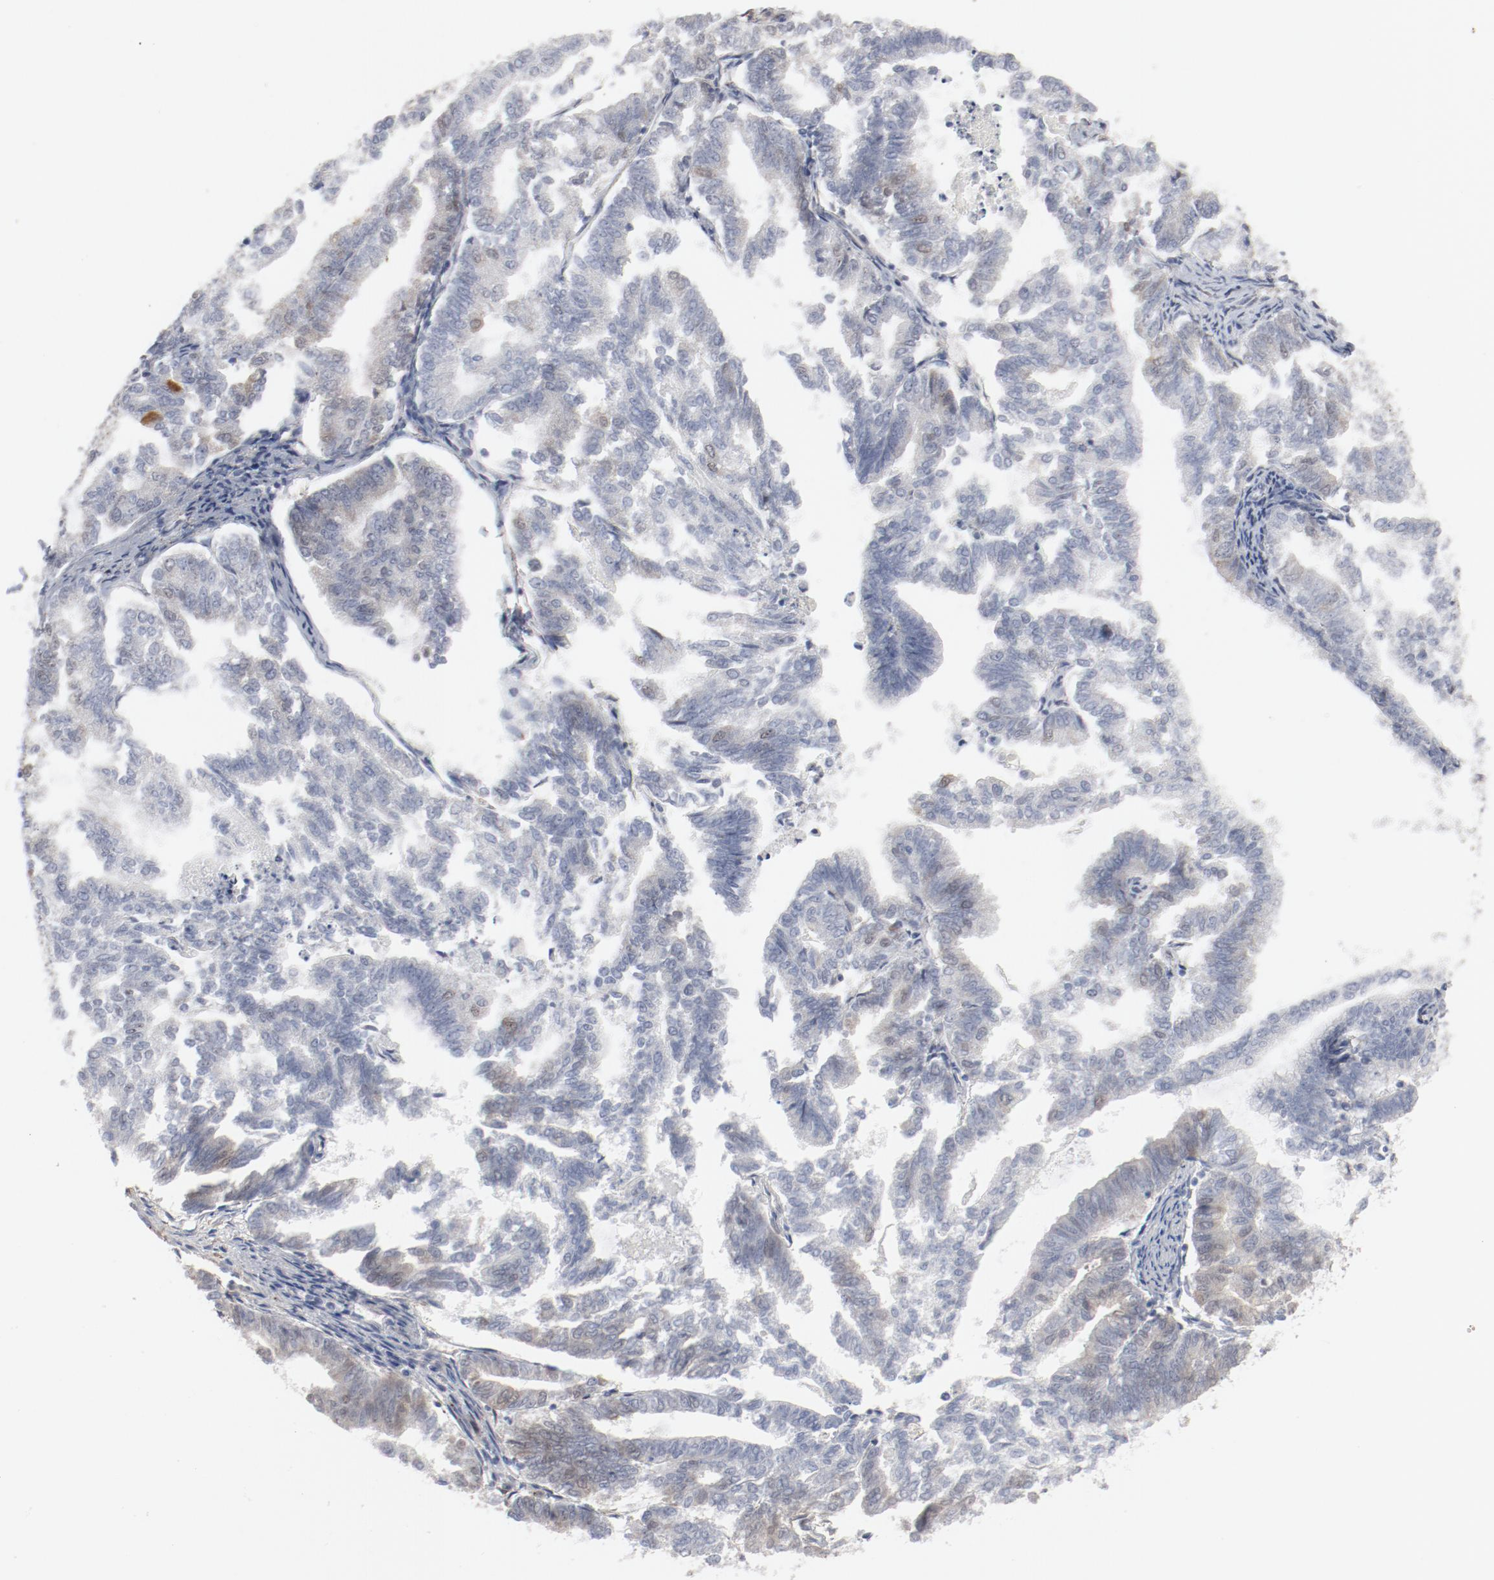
{"staining": {"intensity": "weak", "quantity": "<25%", "location": "cytoplasmic/membranous,nuclear"}, "tissue": "endometrial cancer", "cell_type": "Tumor cells", "image_type": "cancer", "snomed": [{"axis": "morphology", "description": "Adenocarcinoma, NOS"}, {"axis": "topography", "description": "Endometrium"}], "caption": "This is an IHC histopathology image of adenocarcinoma (endometrial). There is no expression in tumor cells.", "gene": "CDK1", "patient": {"sex": "female", "age": 79}}